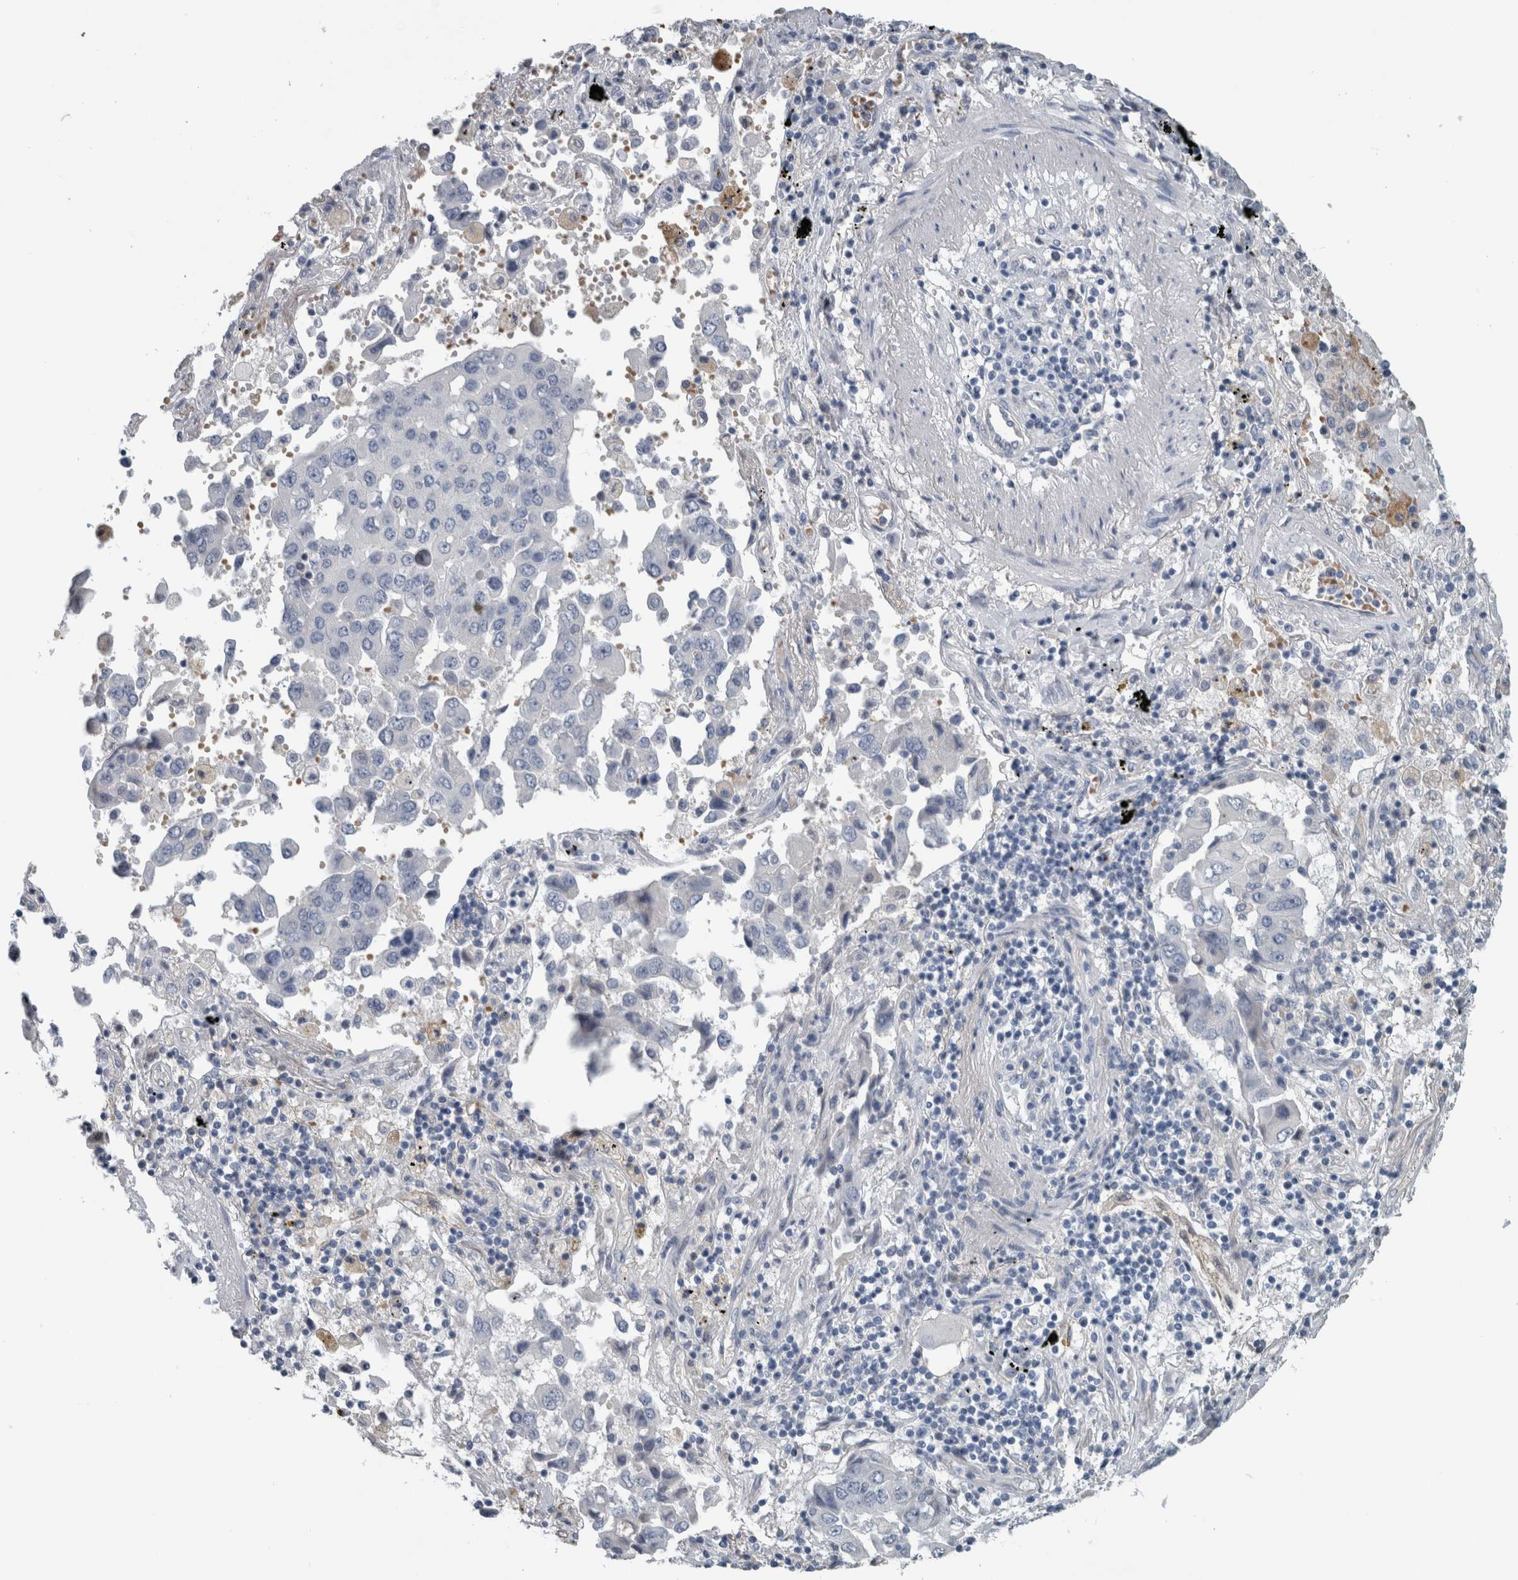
{"staining": {"intensity": "negative", "quantity": "none", "location": "none"}, "tissue": "lung cancer", "cell_type": "Tumor cells", "image_type": "cancer", "snomed": [{"axis": "morphology", "description": "Adenocarcinoma, NOS"}, {"axis": "topography", "description": "Lung"}], "caption": "Immunohistochemistry (IHC) of lung adenocarcinoma reveals no staining in tumor cells.", "gene": "SH3GL2", "patient": {"sex": "female", "age": 65}}